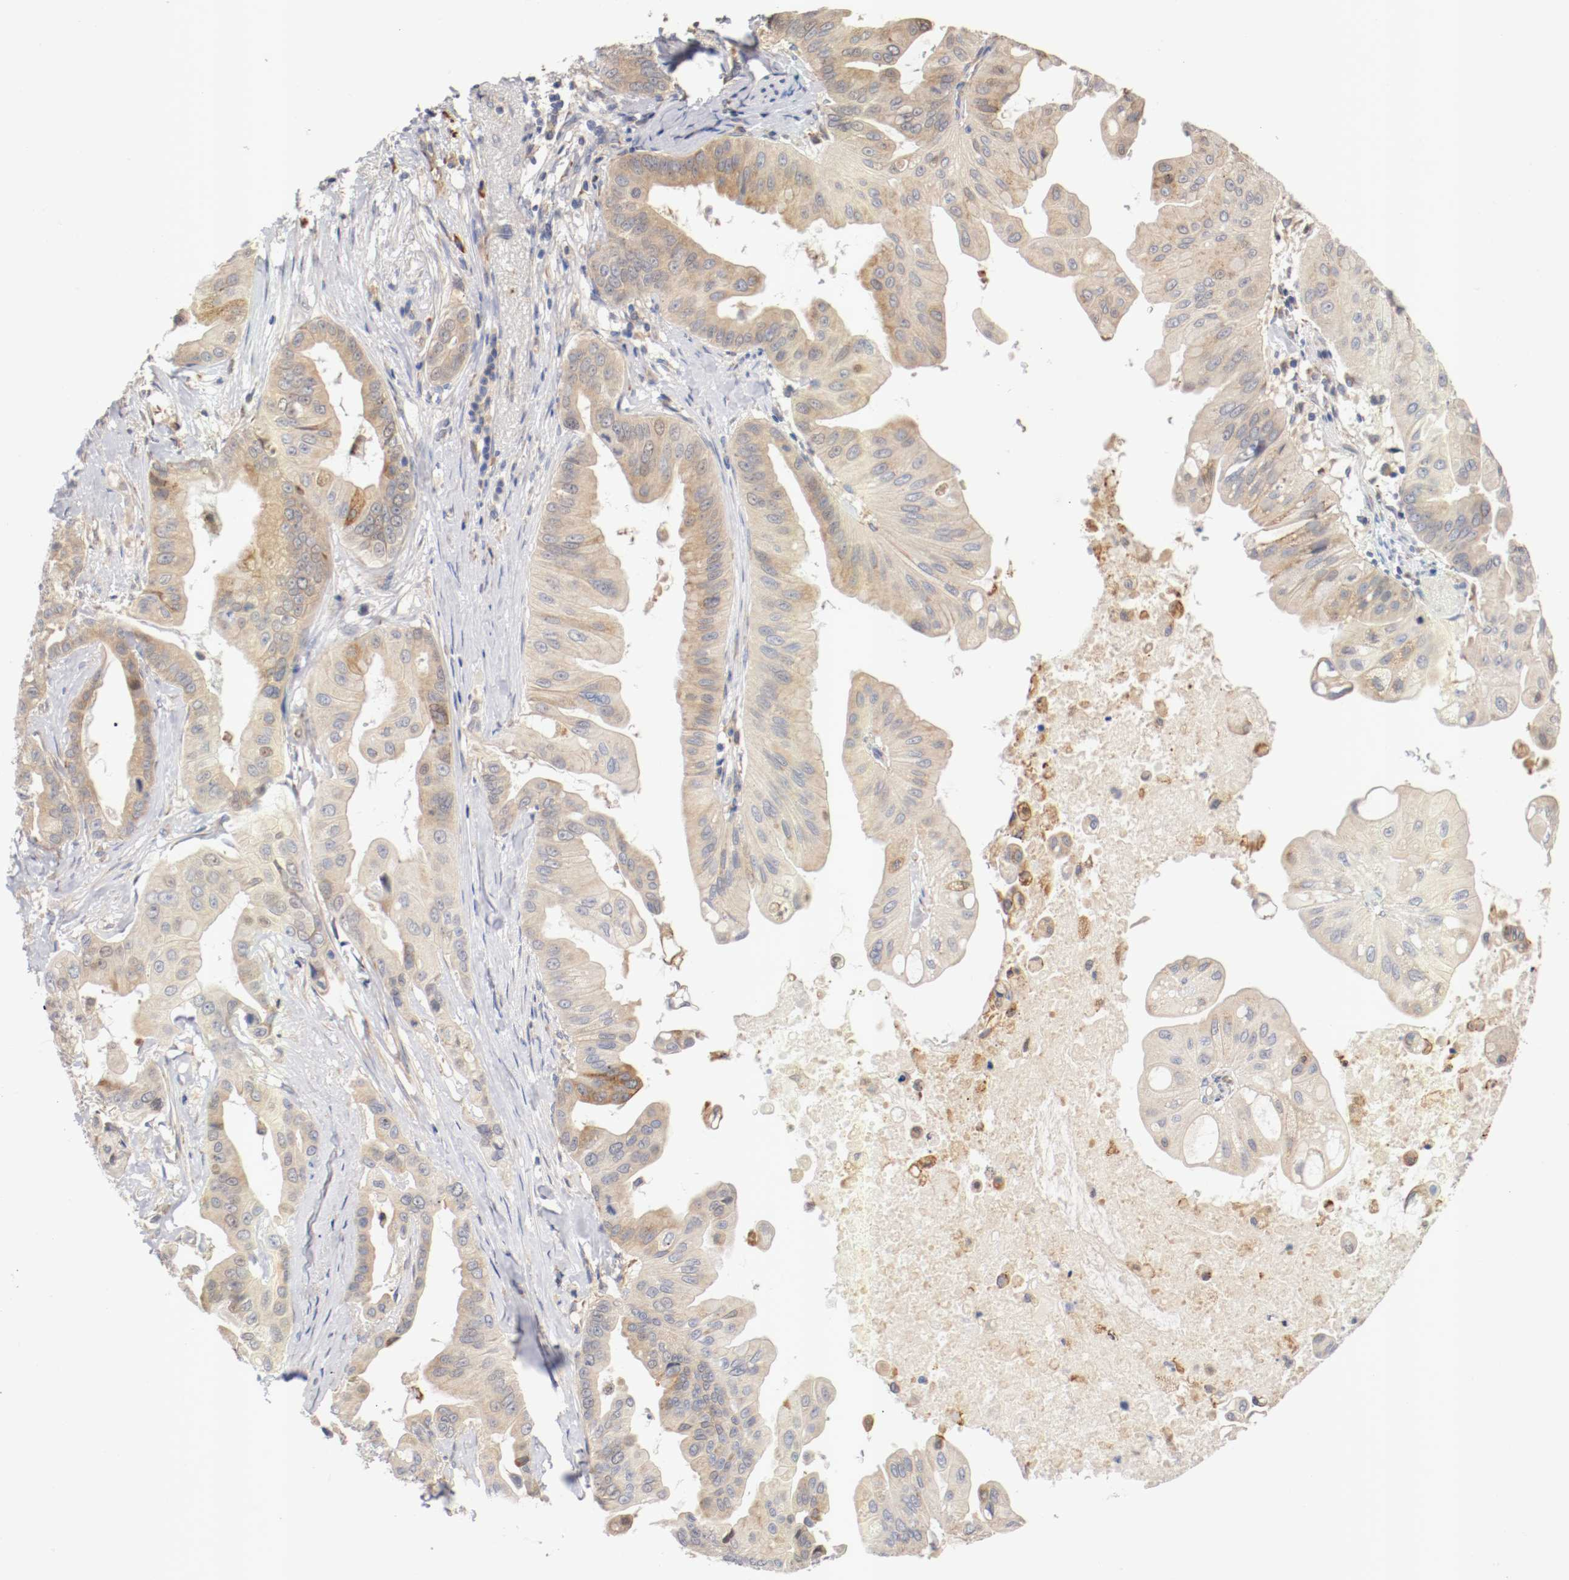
{"staining": {"intensity": "moderate", "quantity": ">75%", "location": "cytoplasmic/membranous"}, "tissue": "pancreatic cancer", "cell_type": "Tumor cells", "image_type": "cancer", "snomed": [{"axis": "morphology", "description": "Adenocarcinoma, NOS"}, {"axis": "topography", "description": "Pancreas"}], "caption": "Pancreatic cancer stained for a protein (brown) reveals moderate cytoplasmic/membranous positive positivity in approximately >75% of tumor cells.", "gene": "TNFSF13", "patient": {"sex": "female", "age": 75}}